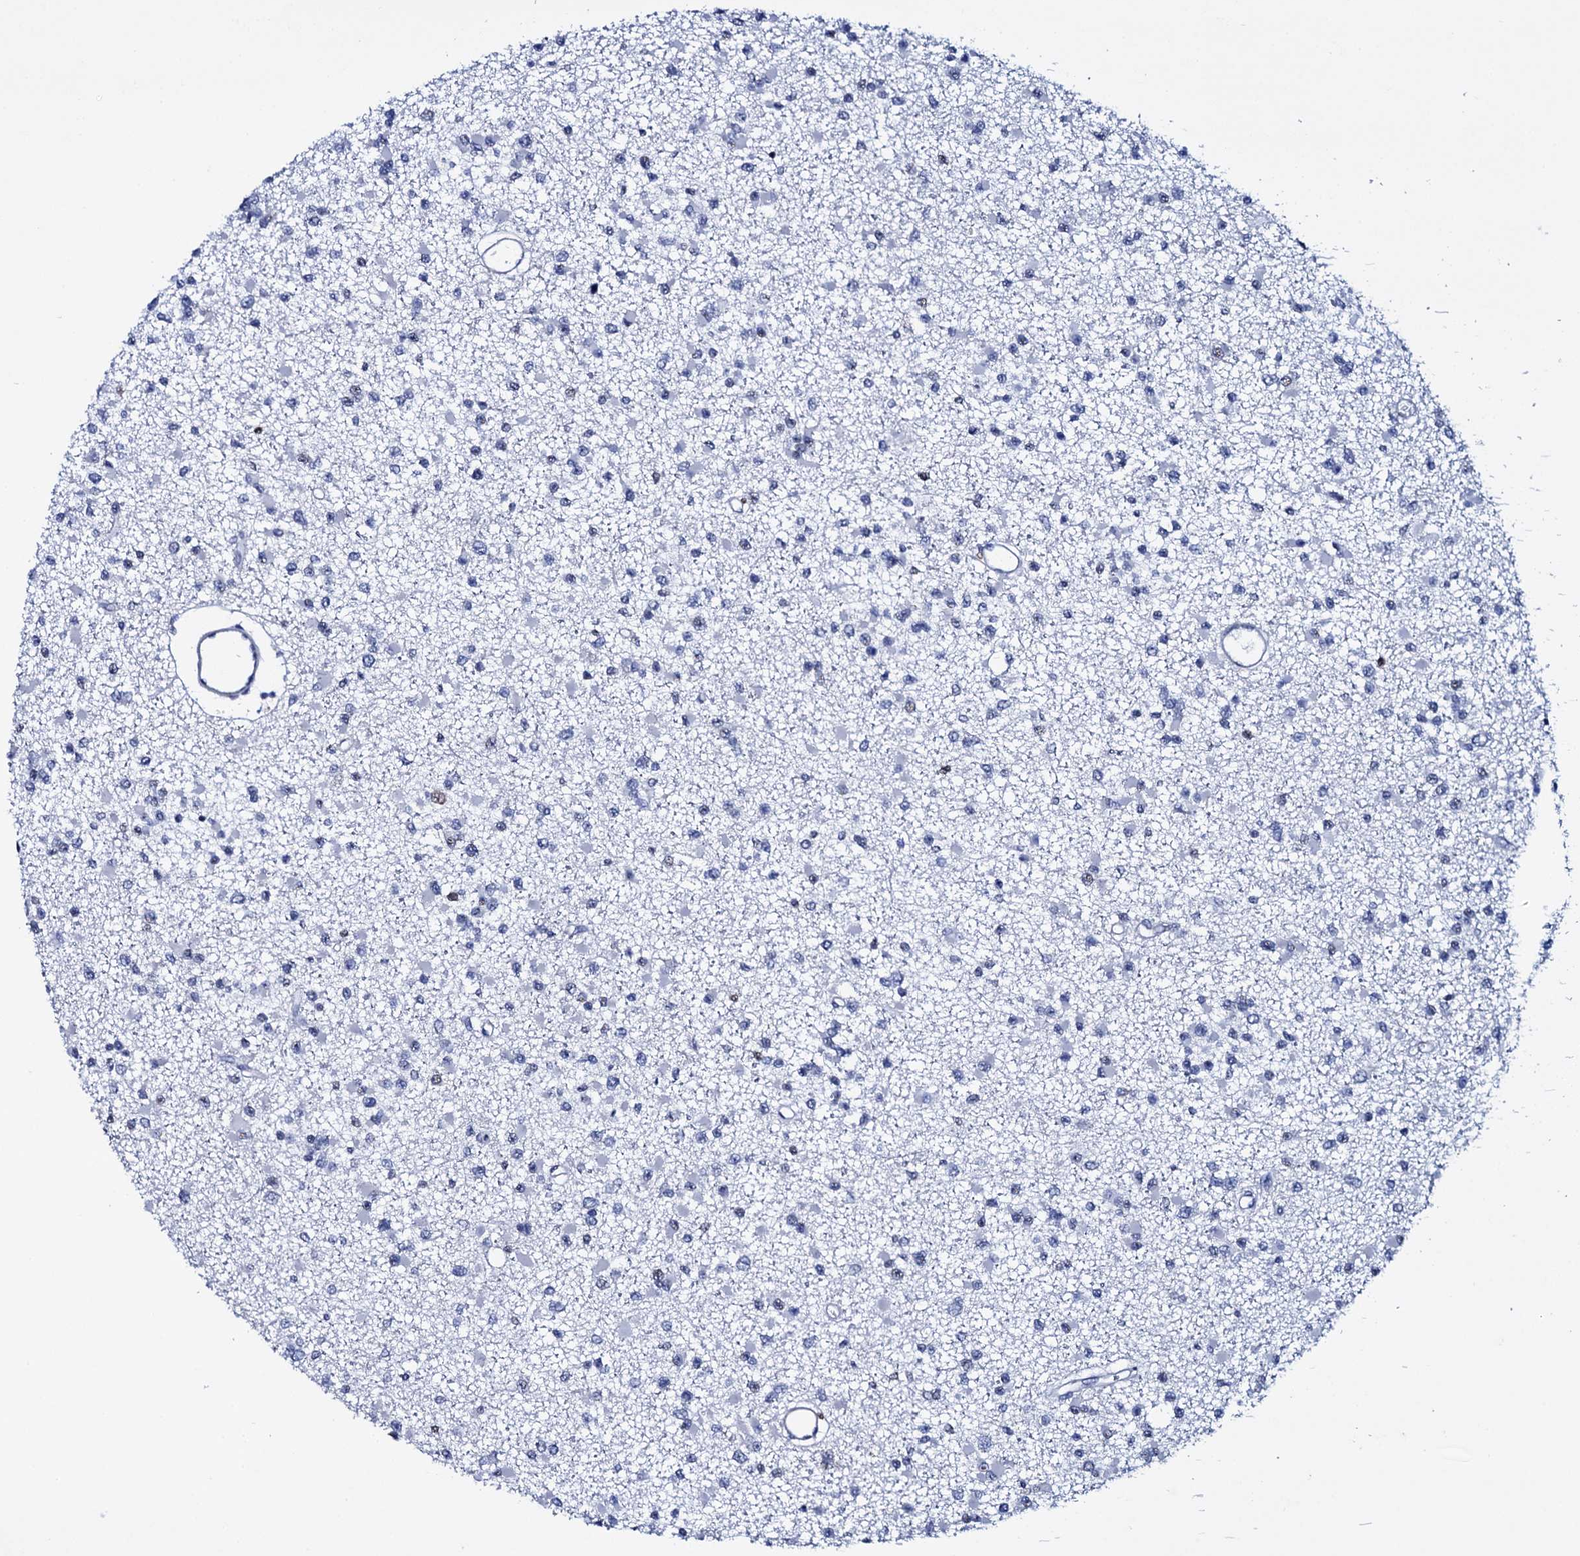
{"staining": {"intensity": "negative", "quantity": "none", "location": "none"}, "tissue": "glioma", "cell_type": "Tumor cells", "image_type": "cancer", "snomed": [{"axis": "morphology", "description": "Glioma, malignant, Low grade"}, {"axis": "topography", "description": "Brain"}], "caption": "Glioma was stained to show a protein in brown. There is no significant positivity in tumor cells.", "gene": "NPM2", "patient": {"sex": "female", "age": 22}}